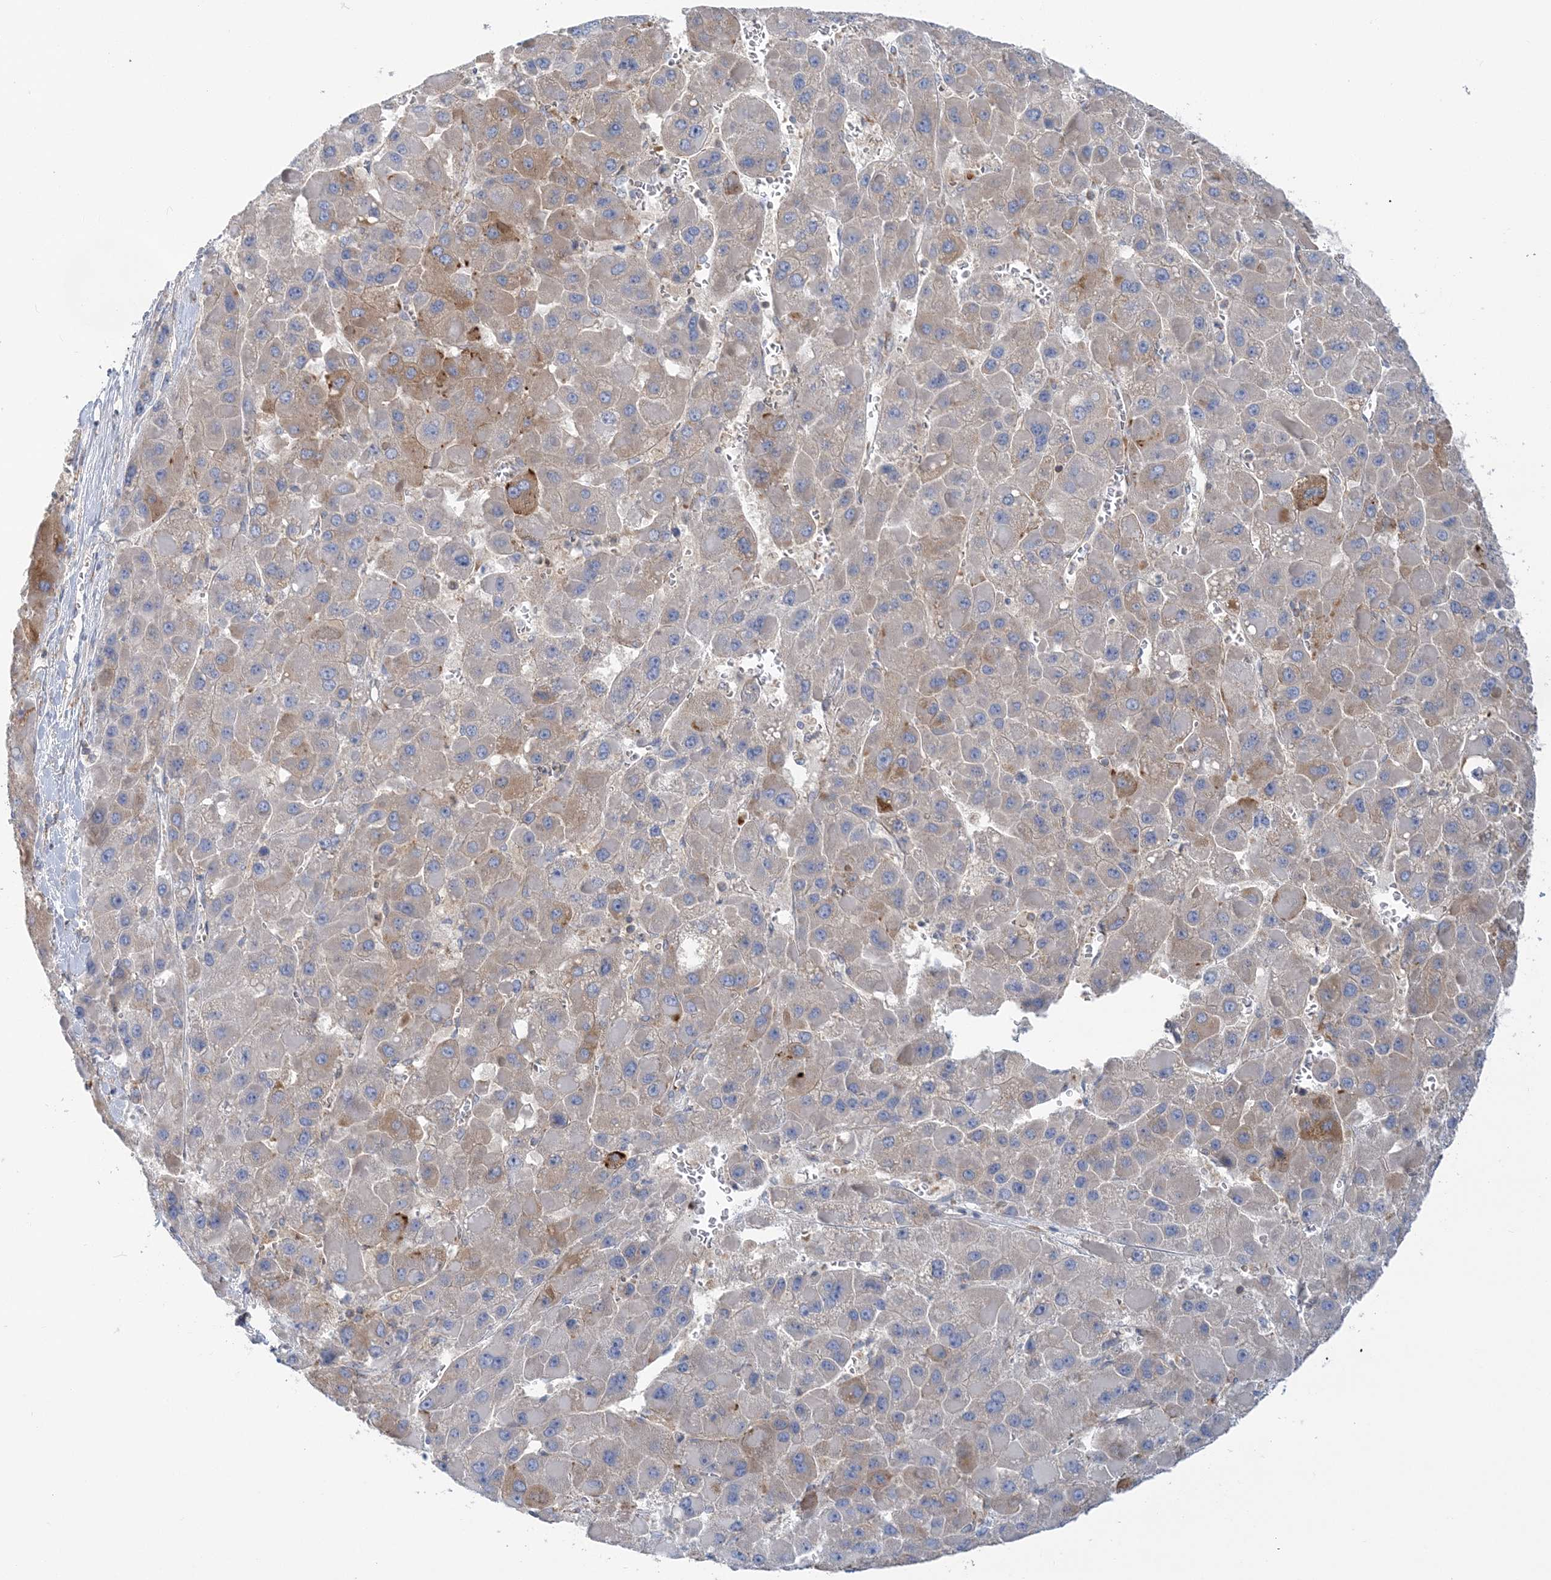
{"staining": {"intensity": "moderate", "quantity": "25%-75%", "location": "cytoplasmic/membranous"}, "tissue": "liver cancer", "cell_type": "Tumor cells", "image_type": "cancer", "snomed": [{"axis": "morphology", "description": "Carcinoma, Hepatocellular, NOS"}, {"axis": "topography", "description": "Liver"}], "caption": "DAB (3,3'-diaminobenzidine) immunohistochemical staining of hepatocellular carcinoma (liver) reveals moderate cytoplasmic/membranous protein staining in approximately 25%-75% of tumor cells.", "gene": "FAM114A2", "patient": {"sex": "female", "age": 73}}